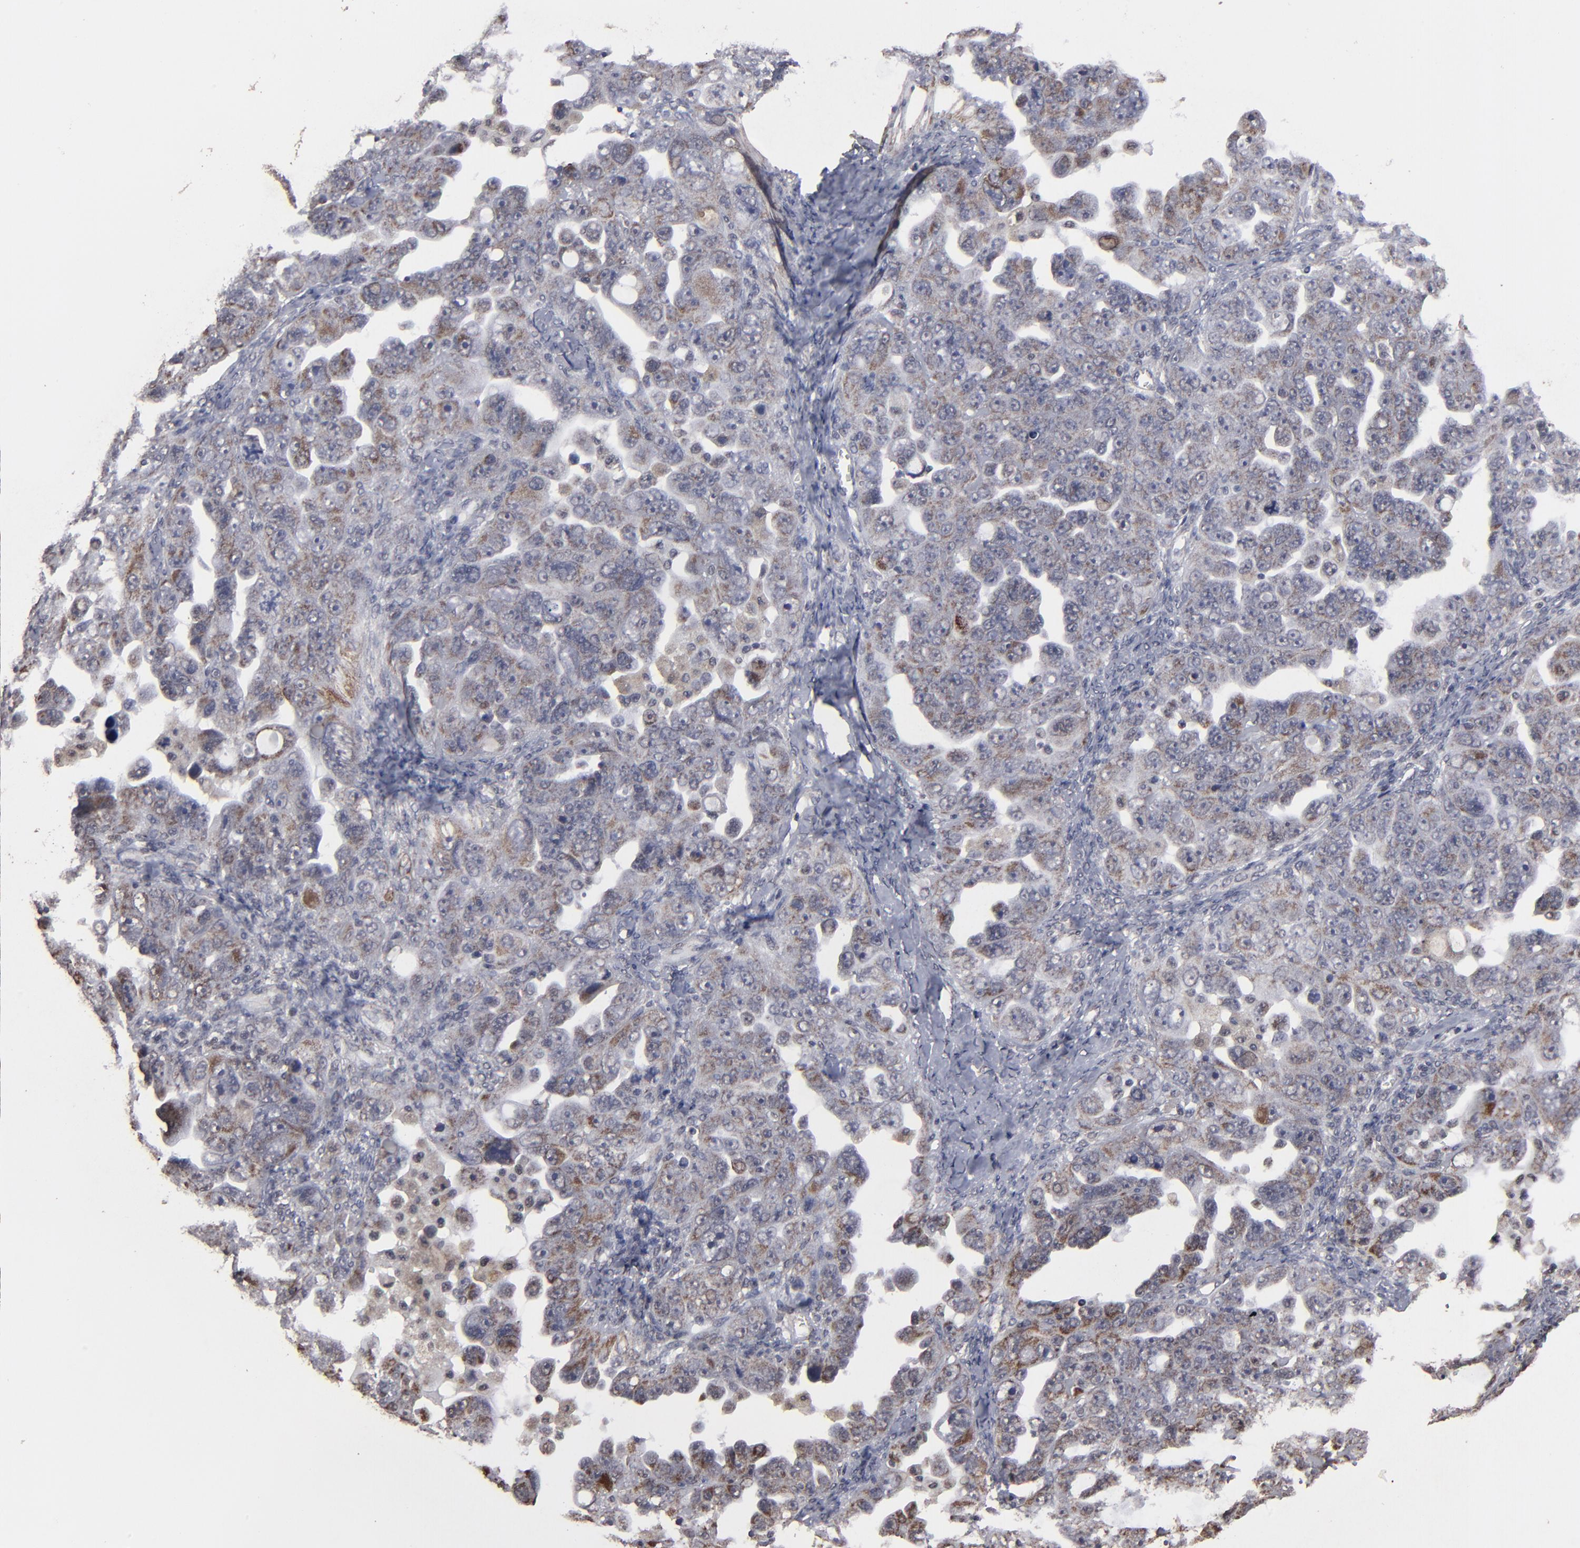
{"staining": {"intensity": "weak", "quantity": ">75%", "location": "cytoplasmic/membranous"}, "tissue": "ovarian cancer", "cell_type": "Tumor cells", "image_type": "cancer", "snomed": [{"axis": "morphology", "description": "Cystadenocarcinoma, serous, NOS"}, {"axis": "topography", "description": "Ovary"}], "caption": "Human ovarian cancer stained for a protein (brown) displays weak cytoplasmic/membranous positive staining in approximately >75% of tumor cells.", "gene": "BNIP3", "patient": {"sex": "female", "age": 66}}